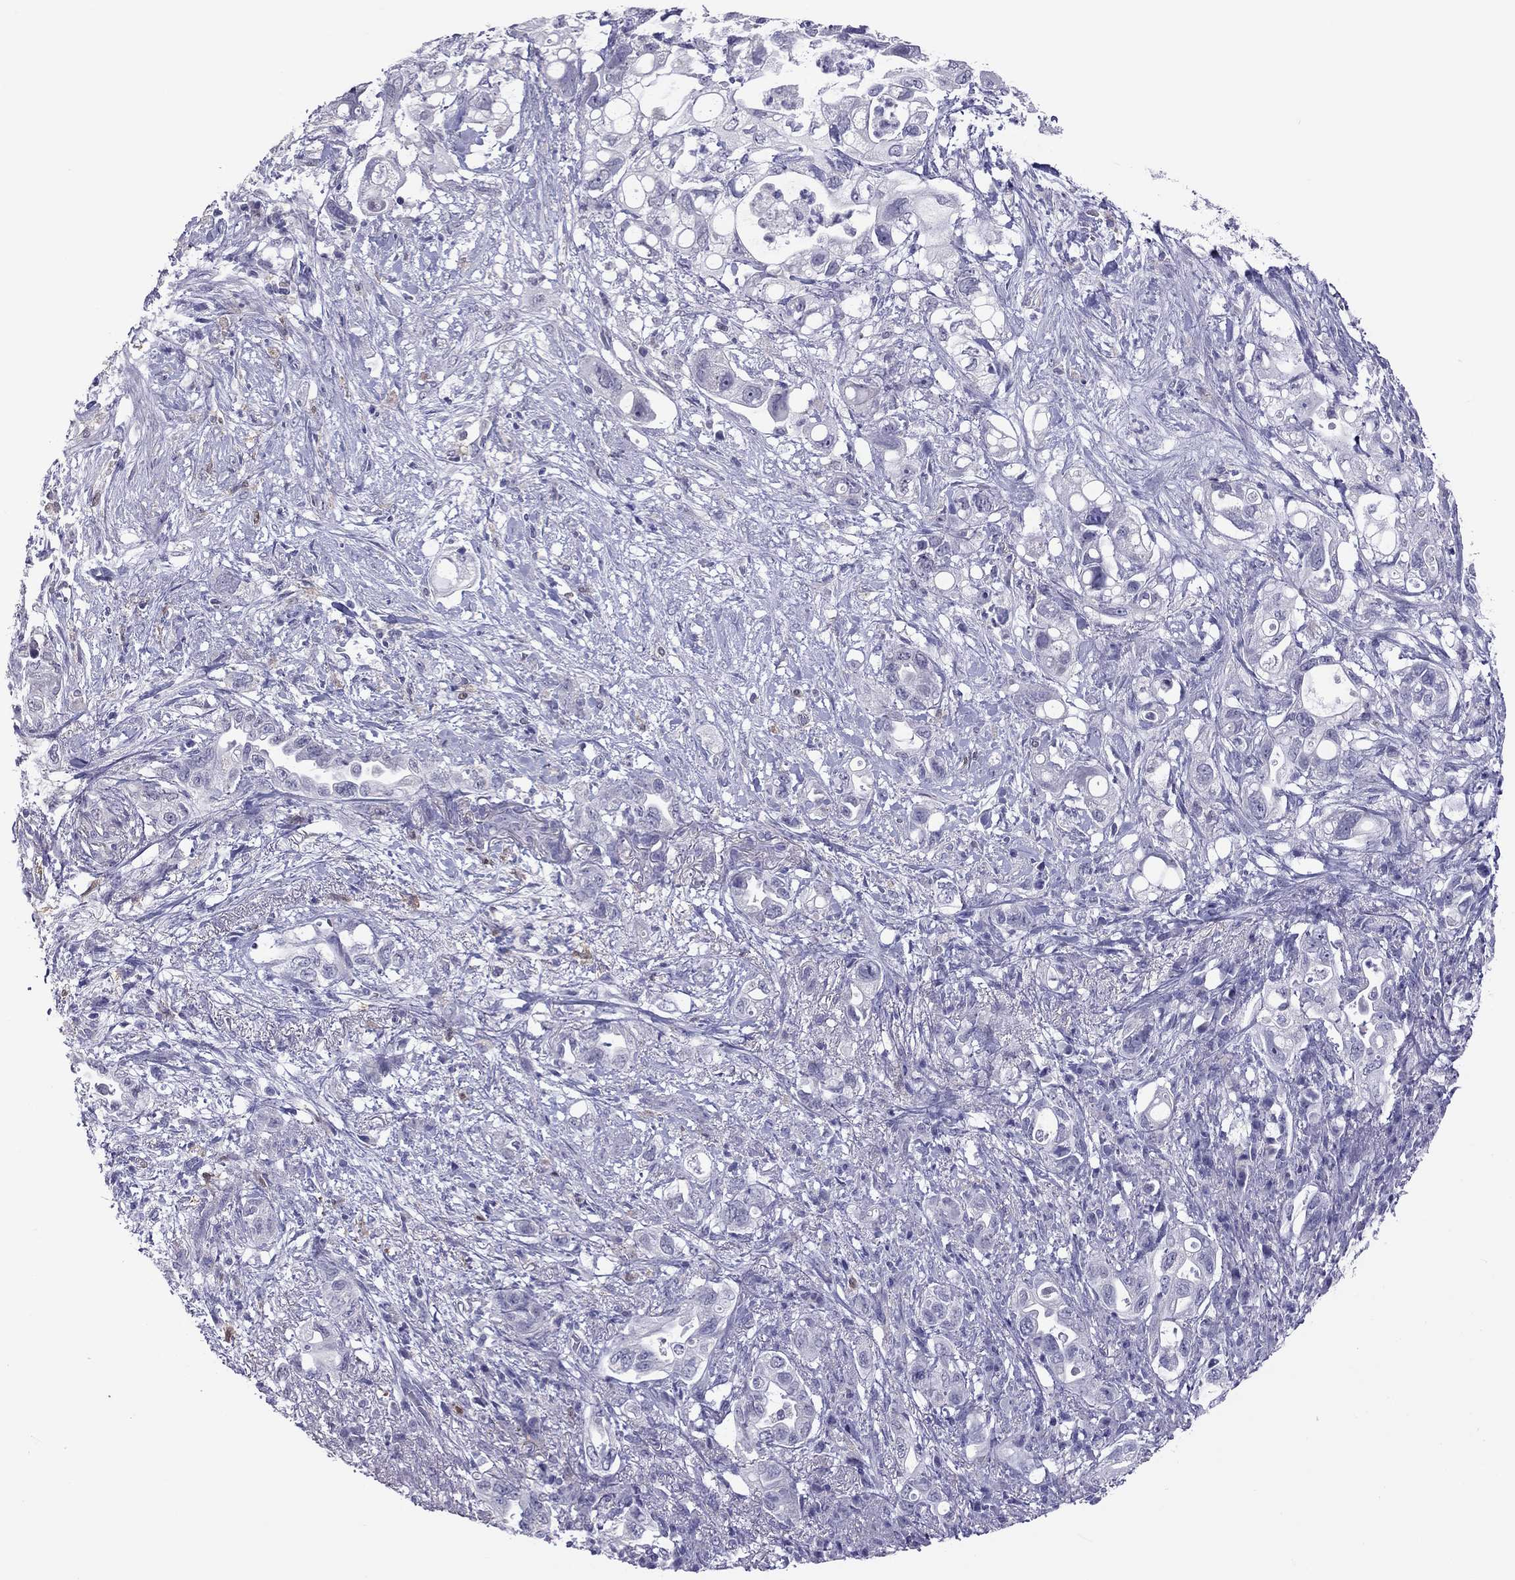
{"staining": {"intensity": "negative", "quantity": "none", "location": "none"}, "tissue": "pancreatic cancer", "cell_type": "Tumor cells", "image_type": "cancer", "snomed": [{"axis": "morphology", "description": "Adenocarcinoma, NOS"}, {"axis": "topography", "description": "Pancreas"}], "caption": "The photomicrograph exhibits no staining of tumor cells in pancreatic adenocarcinoma.", "gene": "PPP1R3A", "patient": {"sex": "female", "age": 72}}